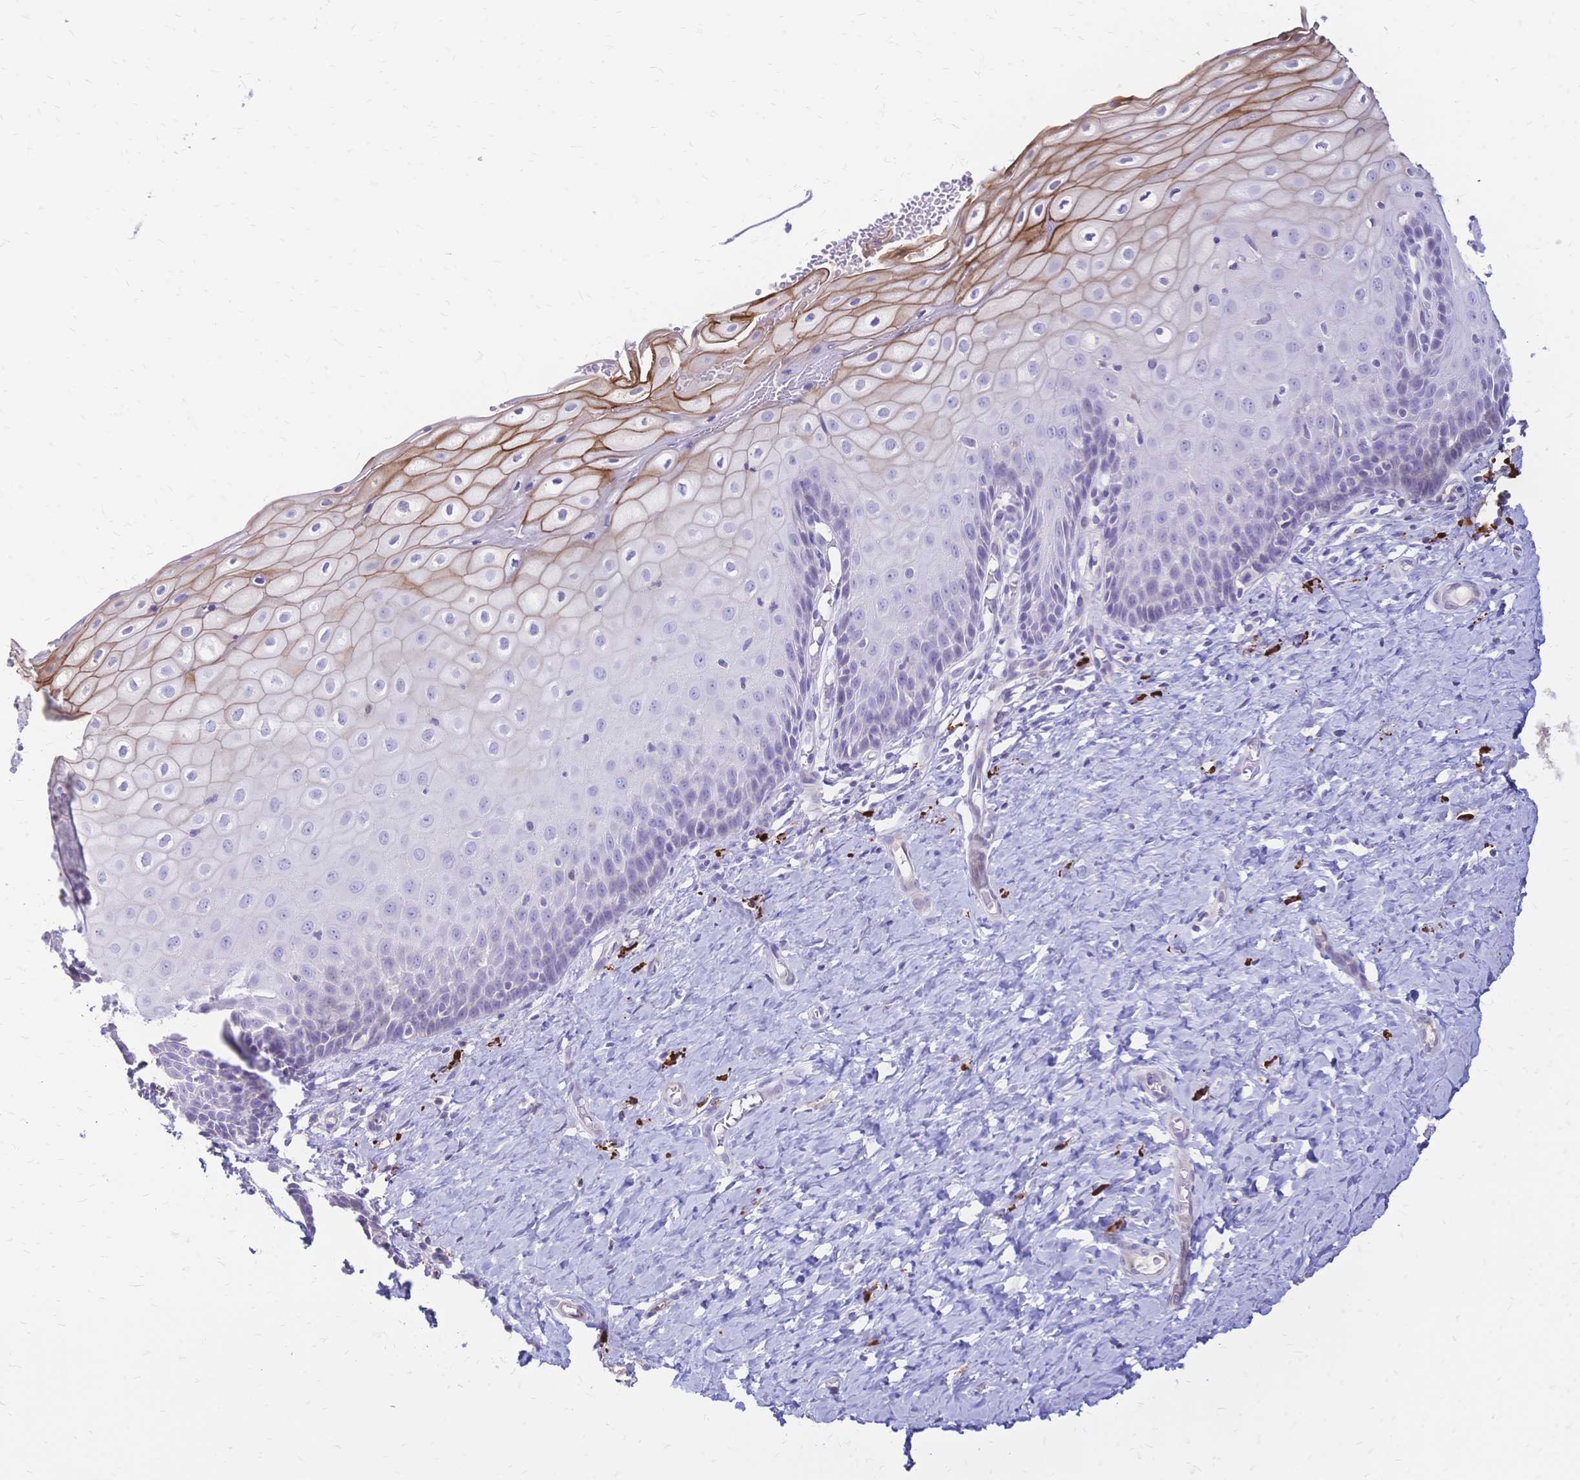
{"staining": {"intensity": "negative", "quantity": "none", "location": "none"}, "tissue": "cervix", "cell_type": "Glandular cells", "image_type": "normal", "snomed": [{"axis": "morphology", "description": "Normal tissue, NOS"}, {"axis": "topography", "description": "Cervix"}], "caption": "This is a micrograph of immunohistochemistry staining of benign cervix, which shows no staining in glandular cells.", "gene": "IL2RA", "patient": {"sex": "female", "age": 37}}